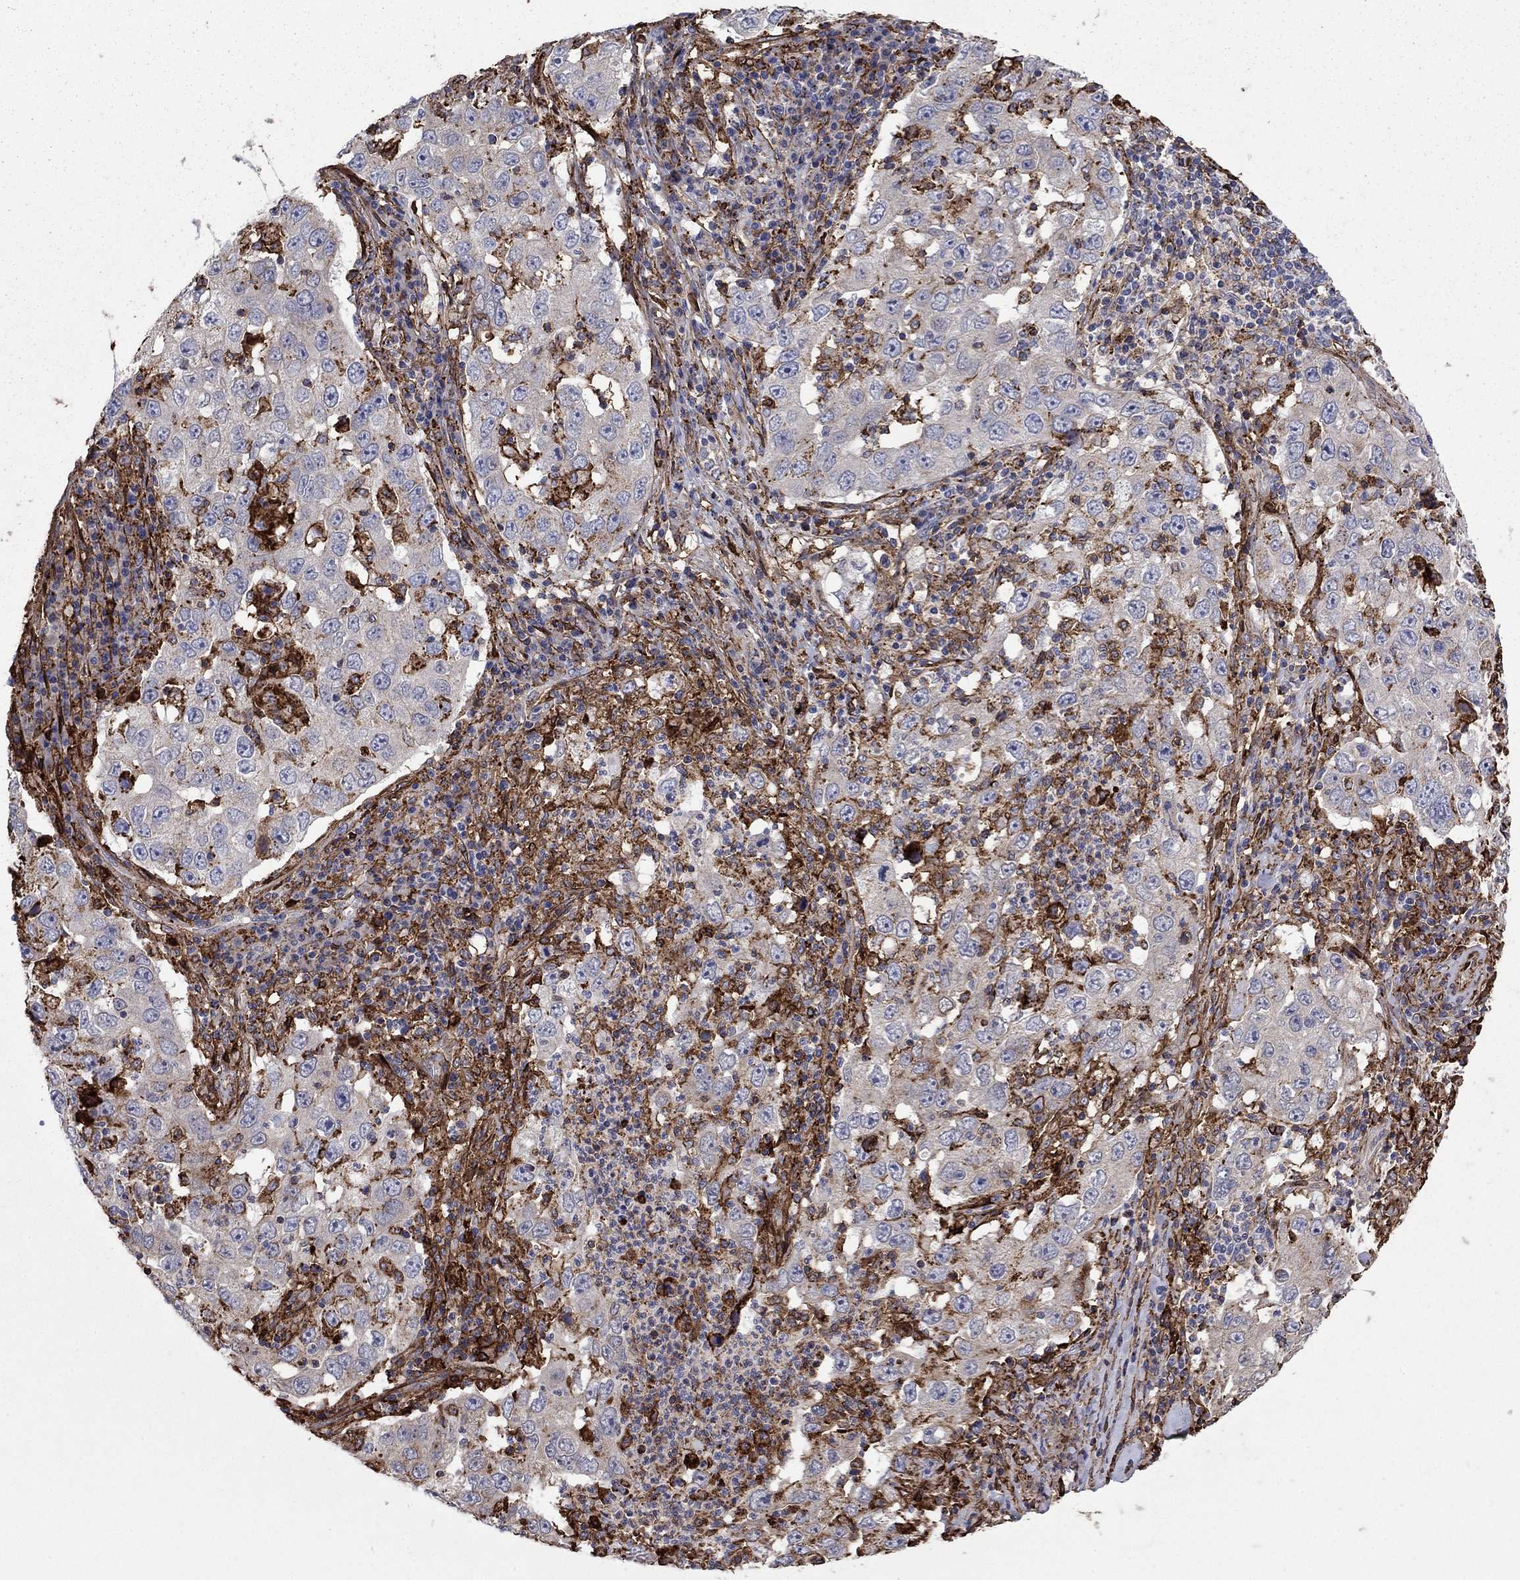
{"staining": {"intensity": "negative", "quantity": "none", "location": "none"}, "tissue": "lung cancer", "cell_type": "Tumor cells", "image_type": "cancer", "snomed": [{"axis": "morphology", "description": "Adenocarcinoma, NOS"}, {"axis": "topography", "description": "Lung"}], "caption": "Immunohistochemistry of human lung adenocarcinoma demonstrates no staining in tumor cells.", "gene": "PLAU", "patient": {"sex": "male", "age": 73}}